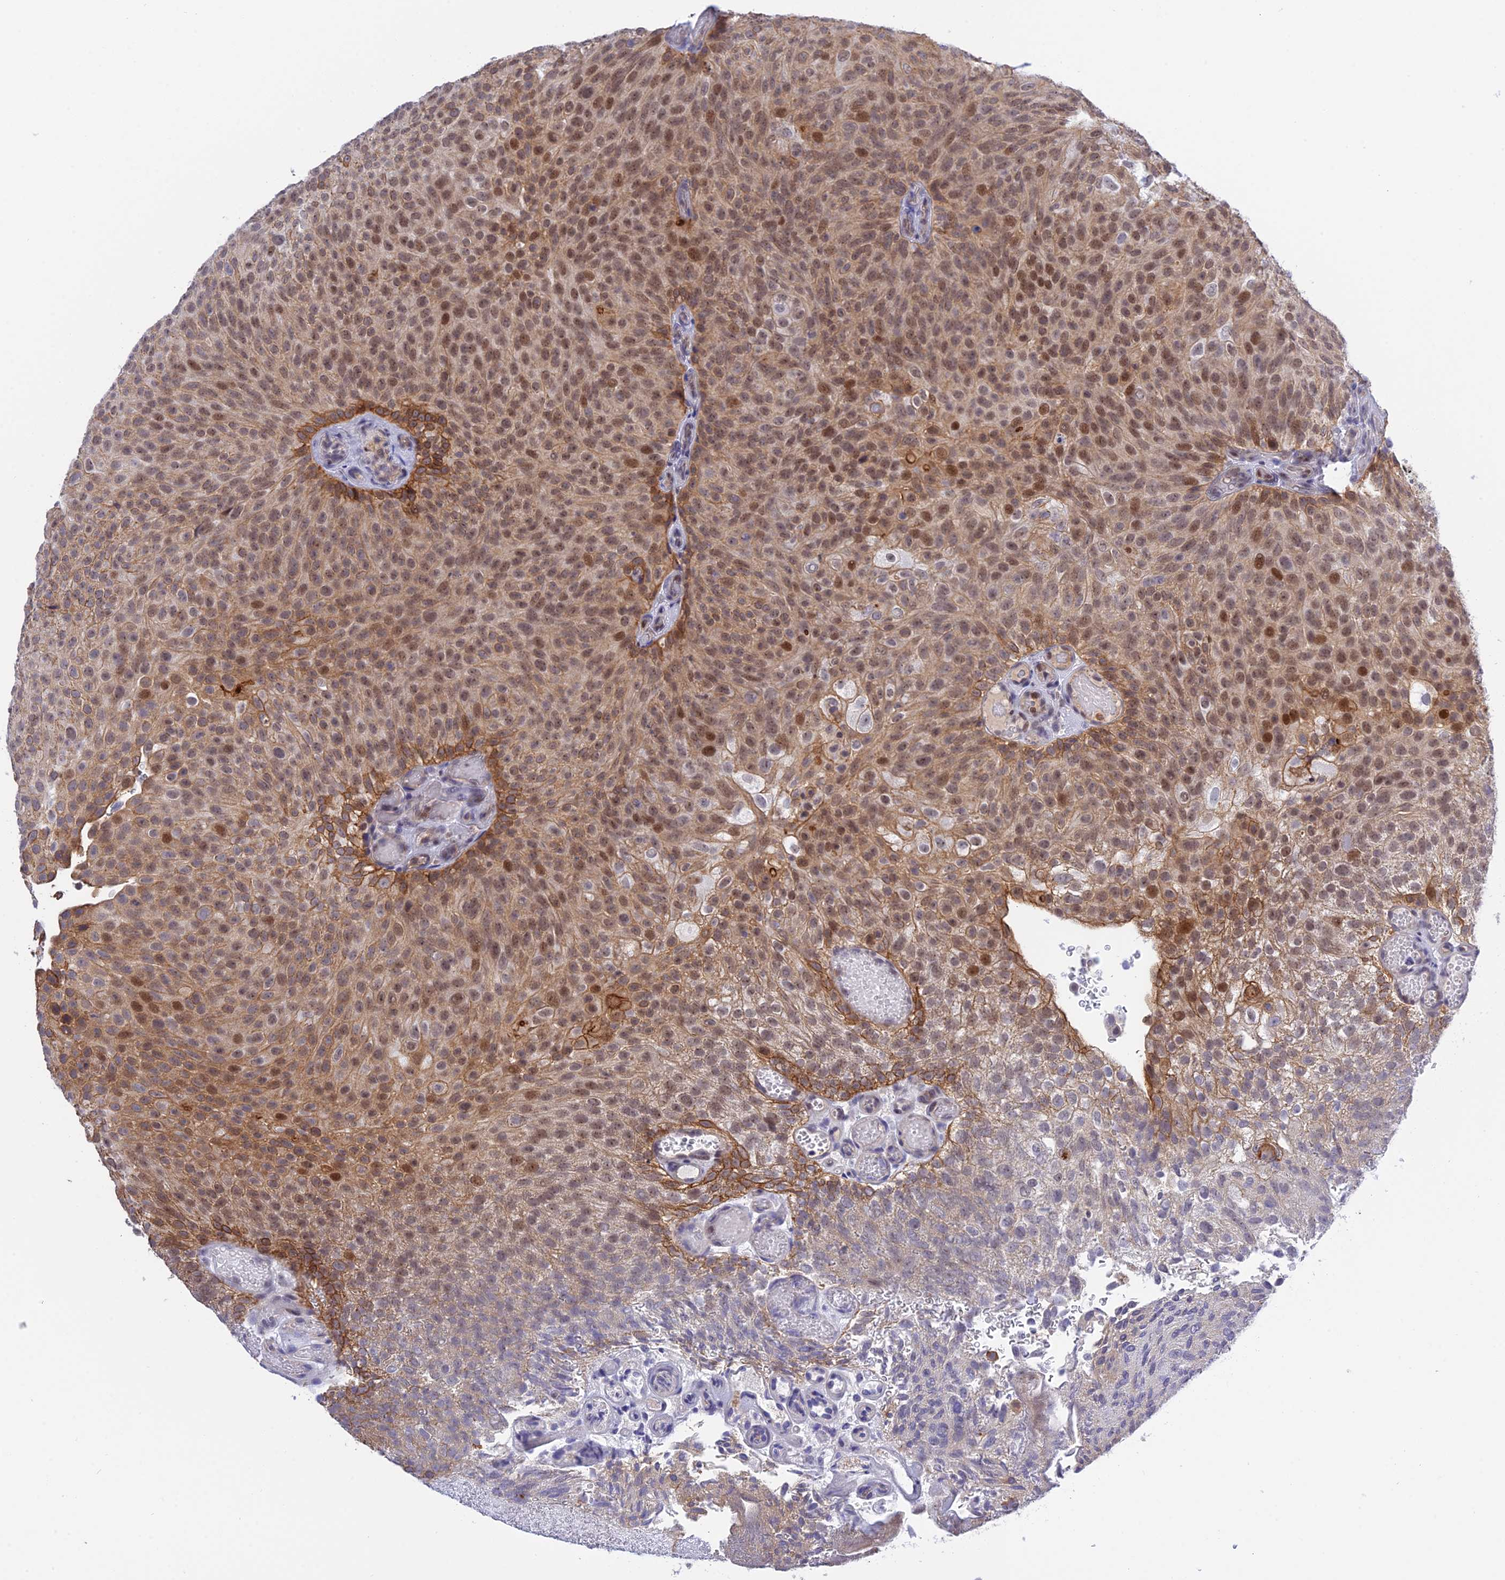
{"staining": {"intensity": "moderate", "quantity": ">75%", "location": "cytoplasmic/membranous,nuclear"}, "tissue": "urothelial cancer", "cell_type": "Tumor cells", "image_type": "cancer", "snomed": [{"axis": "morphology", "description": "Urothelial carcinoma, Low grade"}, {"axis": "topography", "description": "Urinary bladder"}], "caption": "DAB immunohistochemical staining of human urothelial cancer shows moderate cytoplasmic/membranous and nuclear protein expression in approximately >75% of tumor cells.", "gene": "TCEA1", "patient": {"sex": "male", "age": 78}}